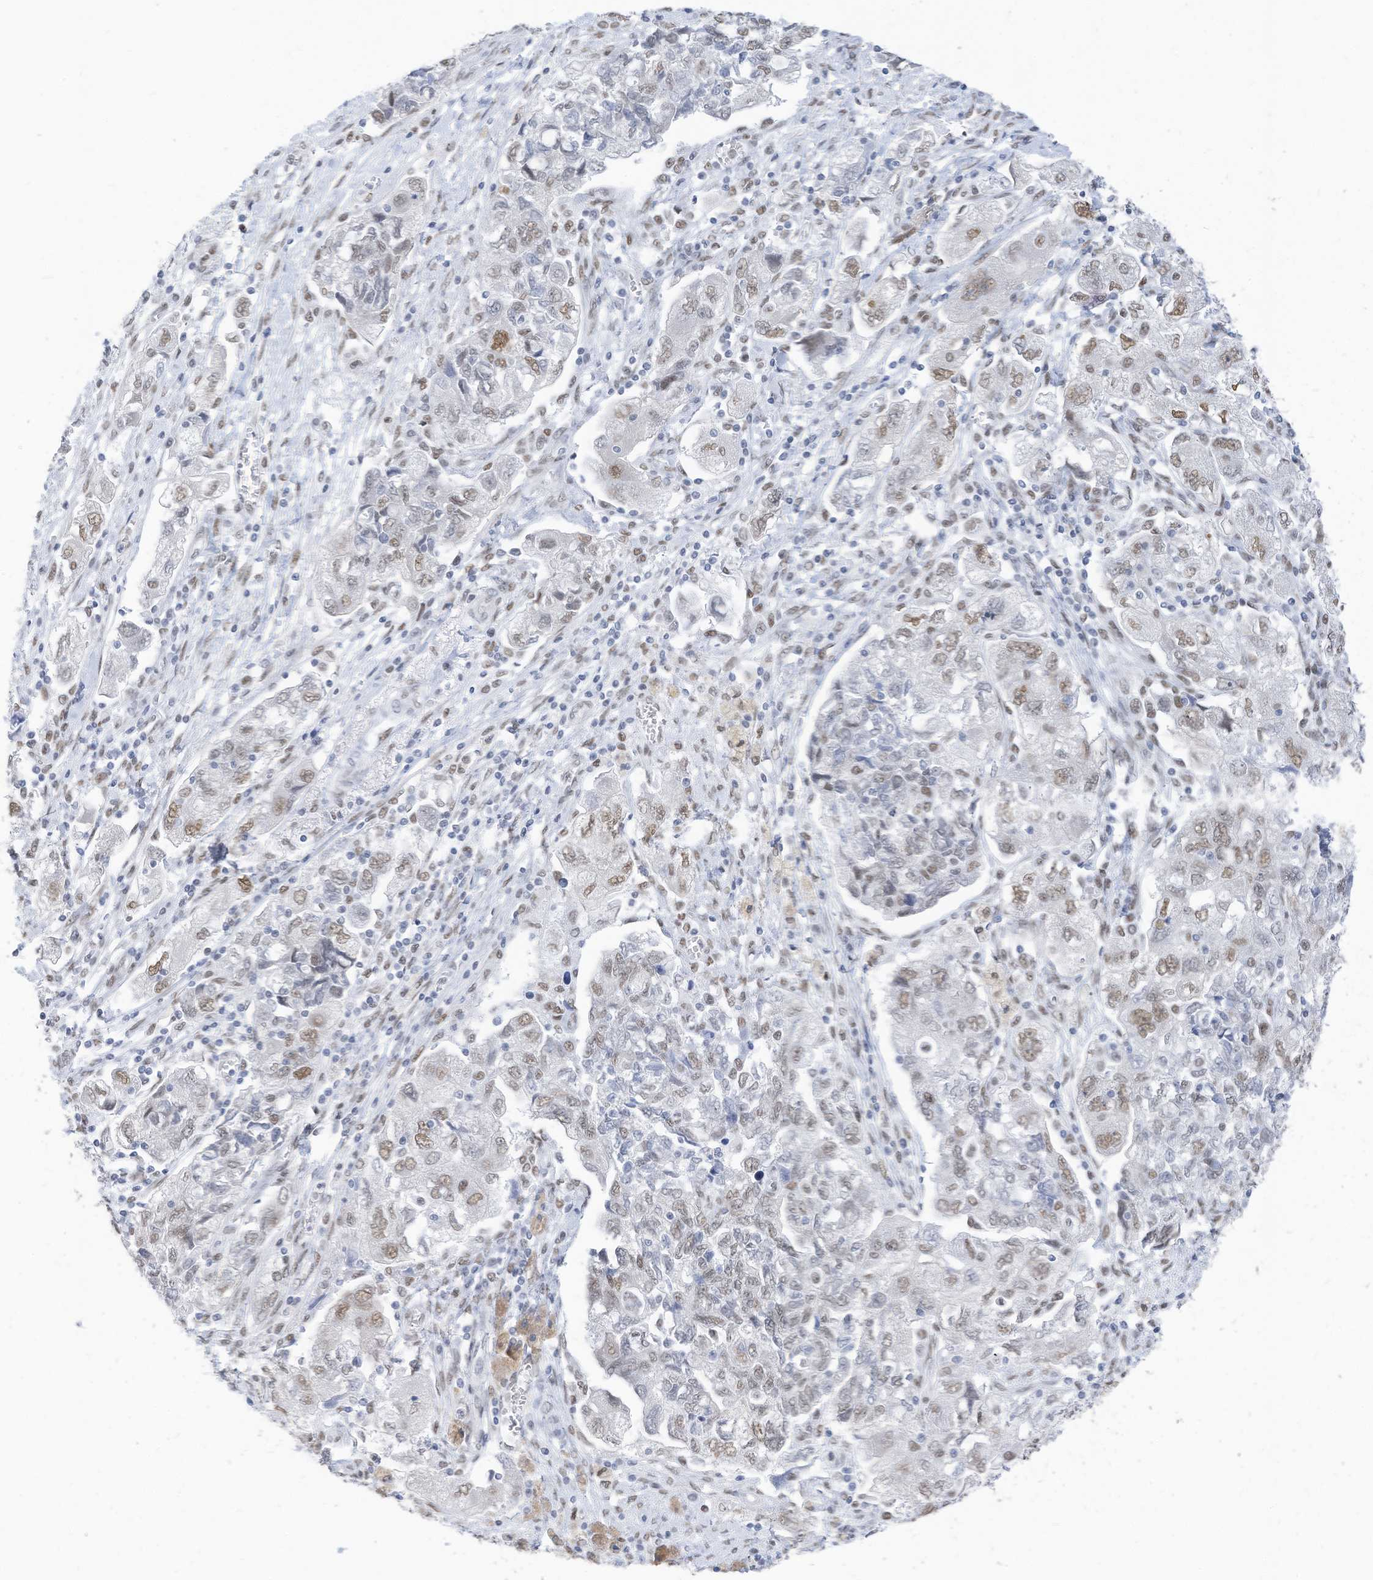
{"staining": {"intensity": "weak", "quantity": "25%-75%", "location": "nuclear"}, "tissue": "ovarian cancer", "cell_type": "Tumor cells", "image_type": "cancer", "snomed": [{"axis": "morphology", "description": "Carcinoma, NOS"}, {"axis": "morphology", "description": "Cystadenocarcinoma, serous, NOS"}, {"axis": "topography", "description": "Ovary"}], "caption": "DAB (3,3'-diaminobenzidine) immunohistochemical staining of human carcinoma (ovarian) demonstrates weak nuclear protein staining in about 25%-75% of tumor cells. Using DAB (brown) and hematoxylin (blue) stains, captured at high magnification using brightfield microscopy.", "gene": "KHSRP", "patient": {"sex": "female", "age": 69}}